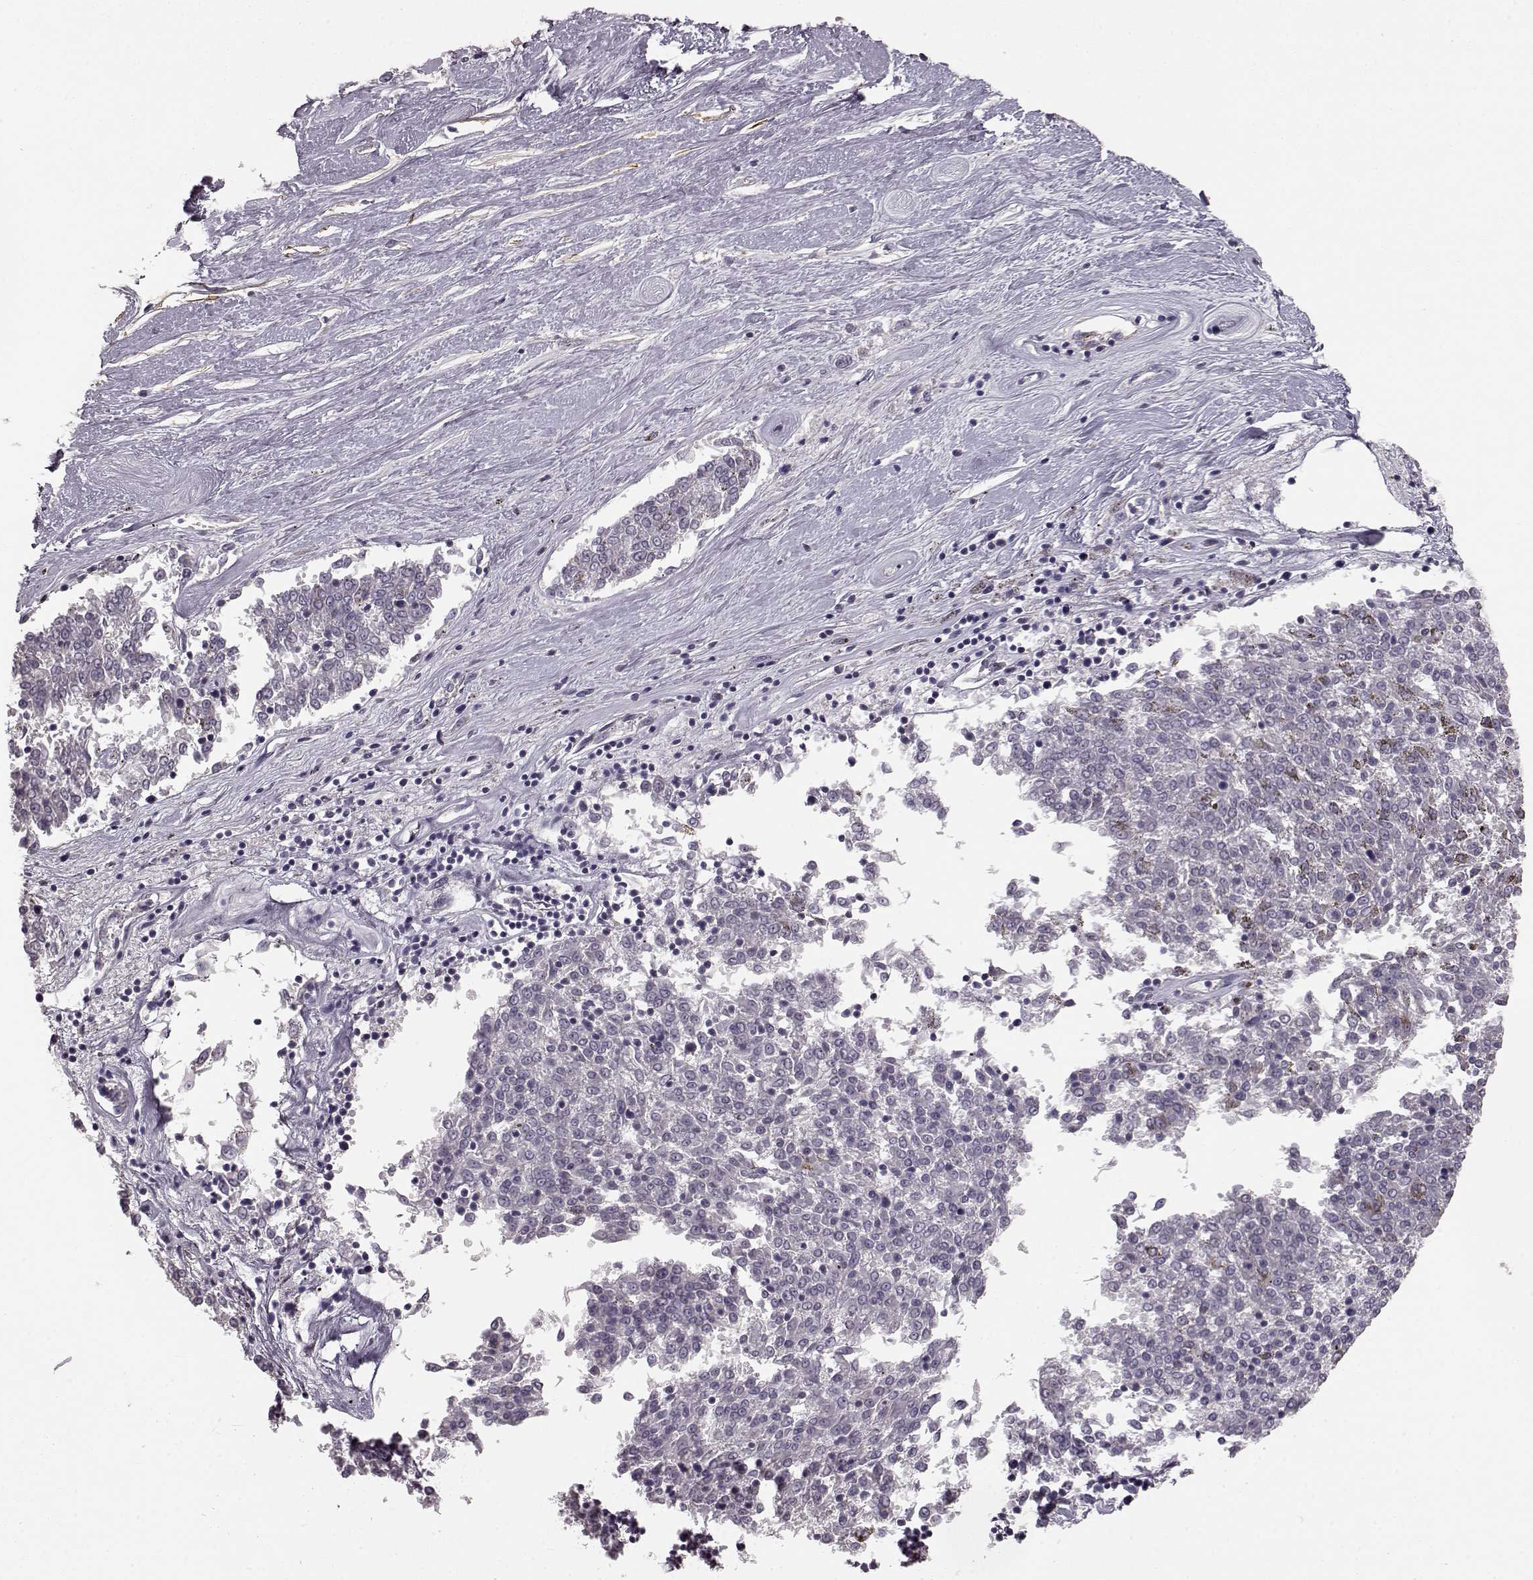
{"staining": {"intensity": "negative", "quantity": "none", "location": "none"}, "tissue": "melanoma", "cell_type": "Tumor cells", "image_type": "cancer", "snomed": [{"axis": "morphology", "description": "Malignant melanoma, NOS"}, {"axis": "topography", "description": "Skin"}], "caption": "This is an immunohistochemistry (IHC) histopathology image of melanoma. There is no expression in tumor cells.", "gene": "KRT85", "patient": {"sex": "female", "age": 72}}